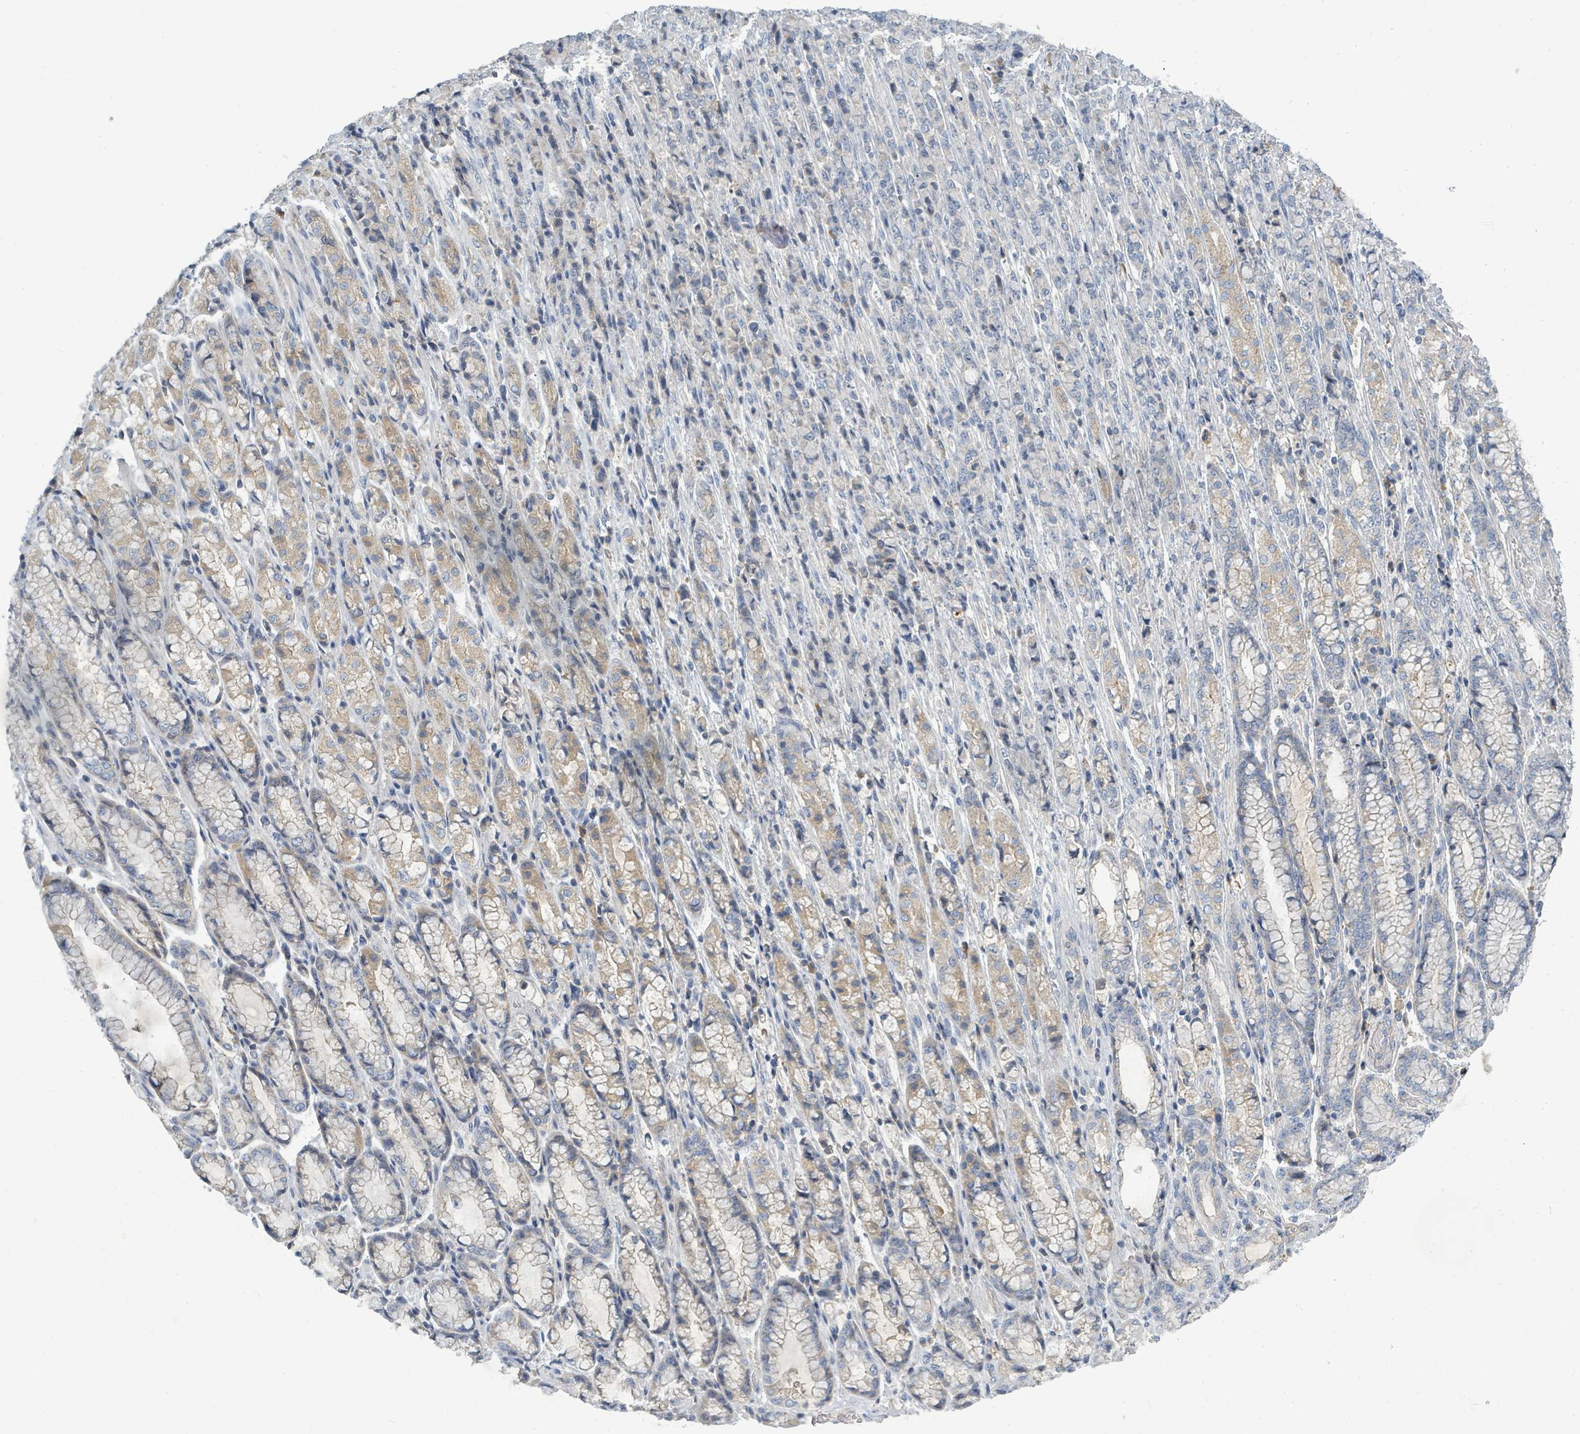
{"staining": {"intensity": "negative", "quantity": "none", "location": "none"}, "tissue": "stomach cancer", "cell_type": "Tumor cells", "image_type": "cancer", "snomed": [{"axis": "morphology", "description": "Adenocarcinoma, NOS"}, {"axis": "topography", "description": "Stomach"}], "caption": "Immunohistochemistry (IHC) micrograph of neoplastic tissue: stomach cancer (adenocarcinoma) stained with DAB (3,3'-diaminobenzidine) shows no significant protein expression in tumor cells.", "gene": "SLC25A23", "patient": {"sex": "female", "age": 79}}